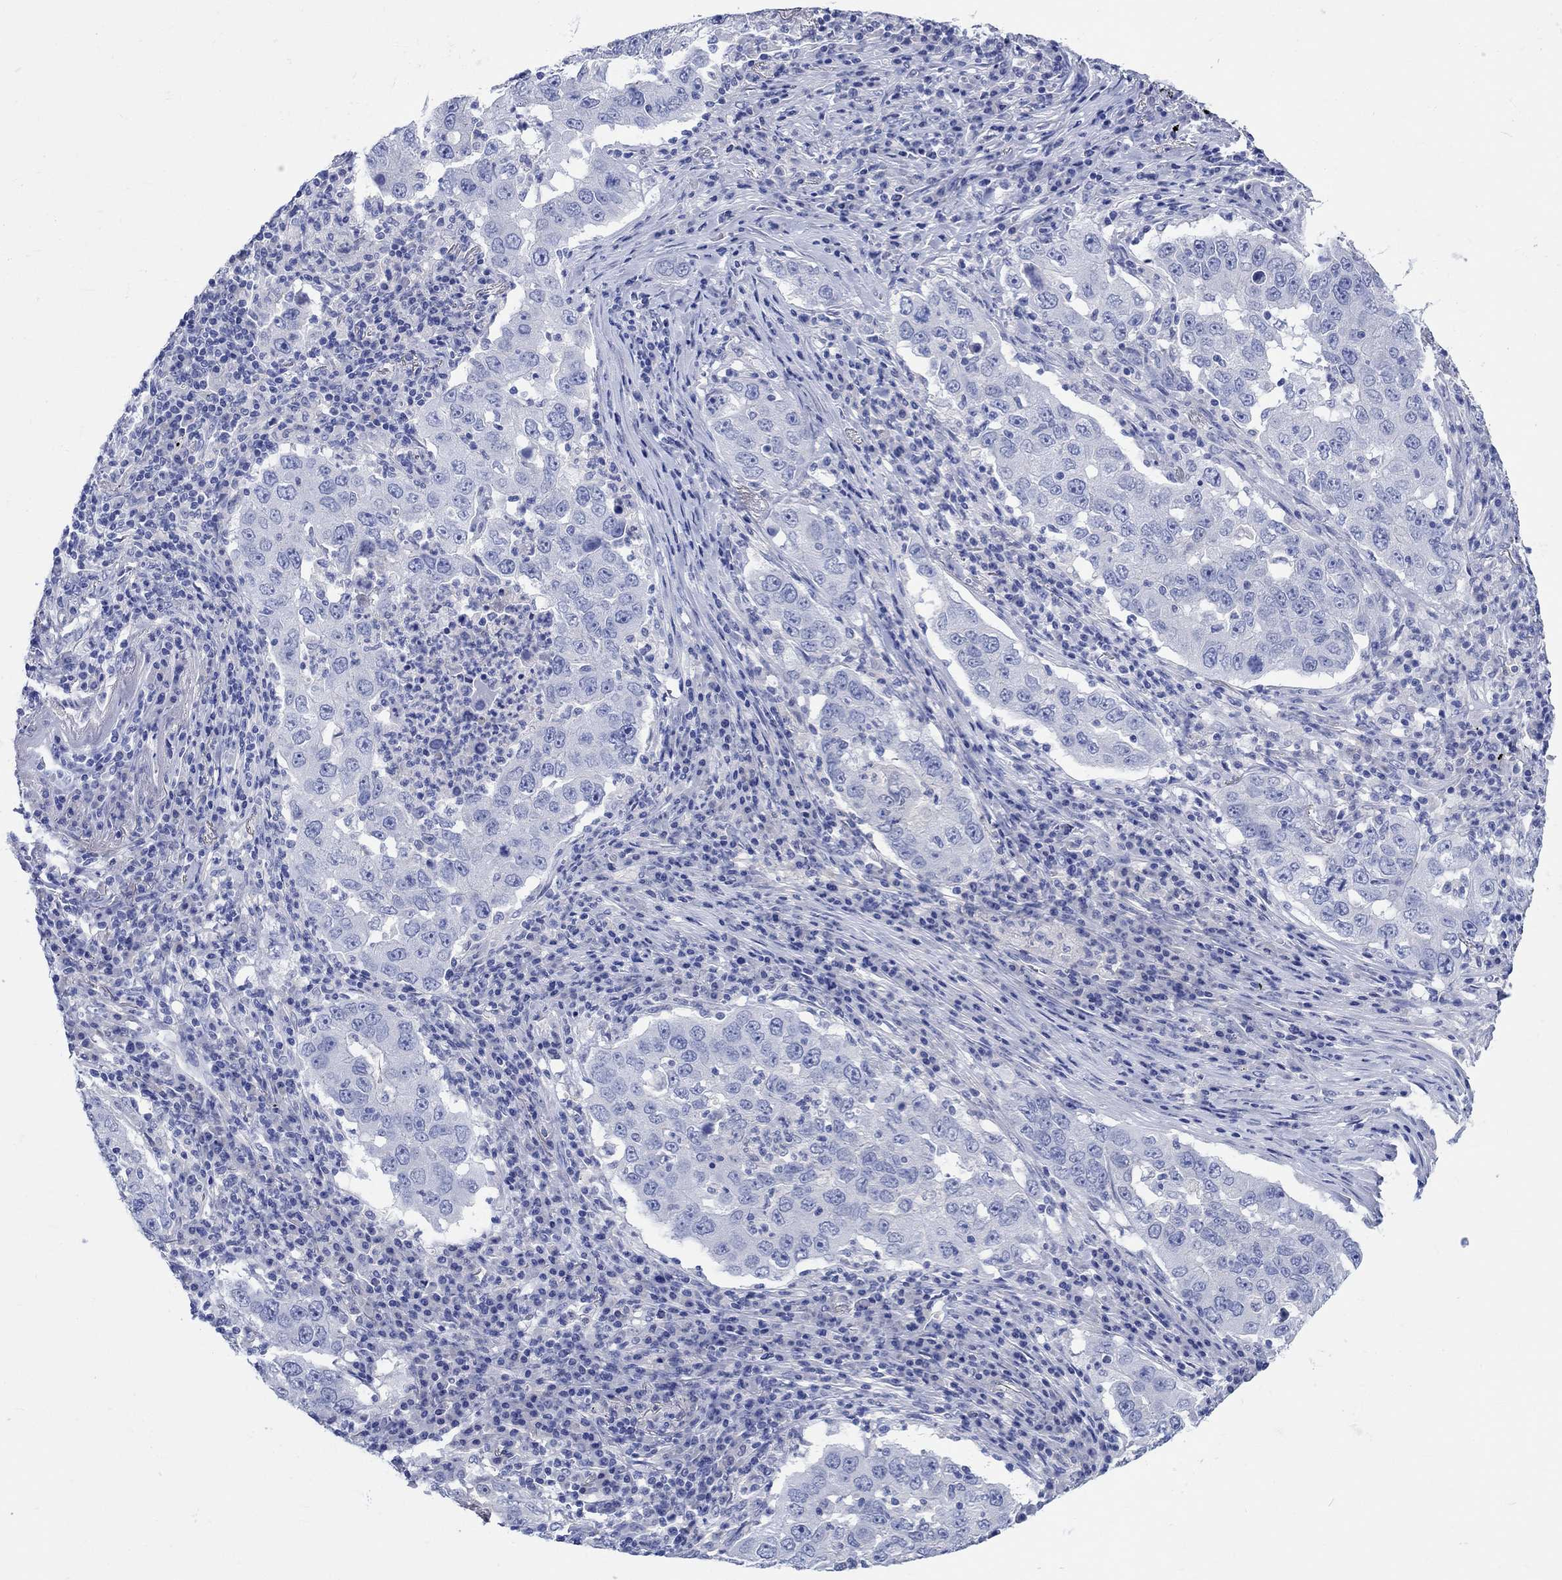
{"staining": {"intensity": "negative", "quantity": "none", "location": "none"}, "tissue": "lung cancer", "cell_type": "Tumor cells", "image_type": "cancer", "snomed": [{"axis": "morphology", "description": "Adenocarcinoma, NOS"}, {"axis": "topography", "description": "Lung"}], "caption": "There is no significant expression in tumor cells of lung adenocarcinoma. (DAB immunohistochemistry (IHC) visualized using brightfield microscopy, high magnification).", "gene": "SHISA4", "patient": {"sex": "male", "age": 73}}